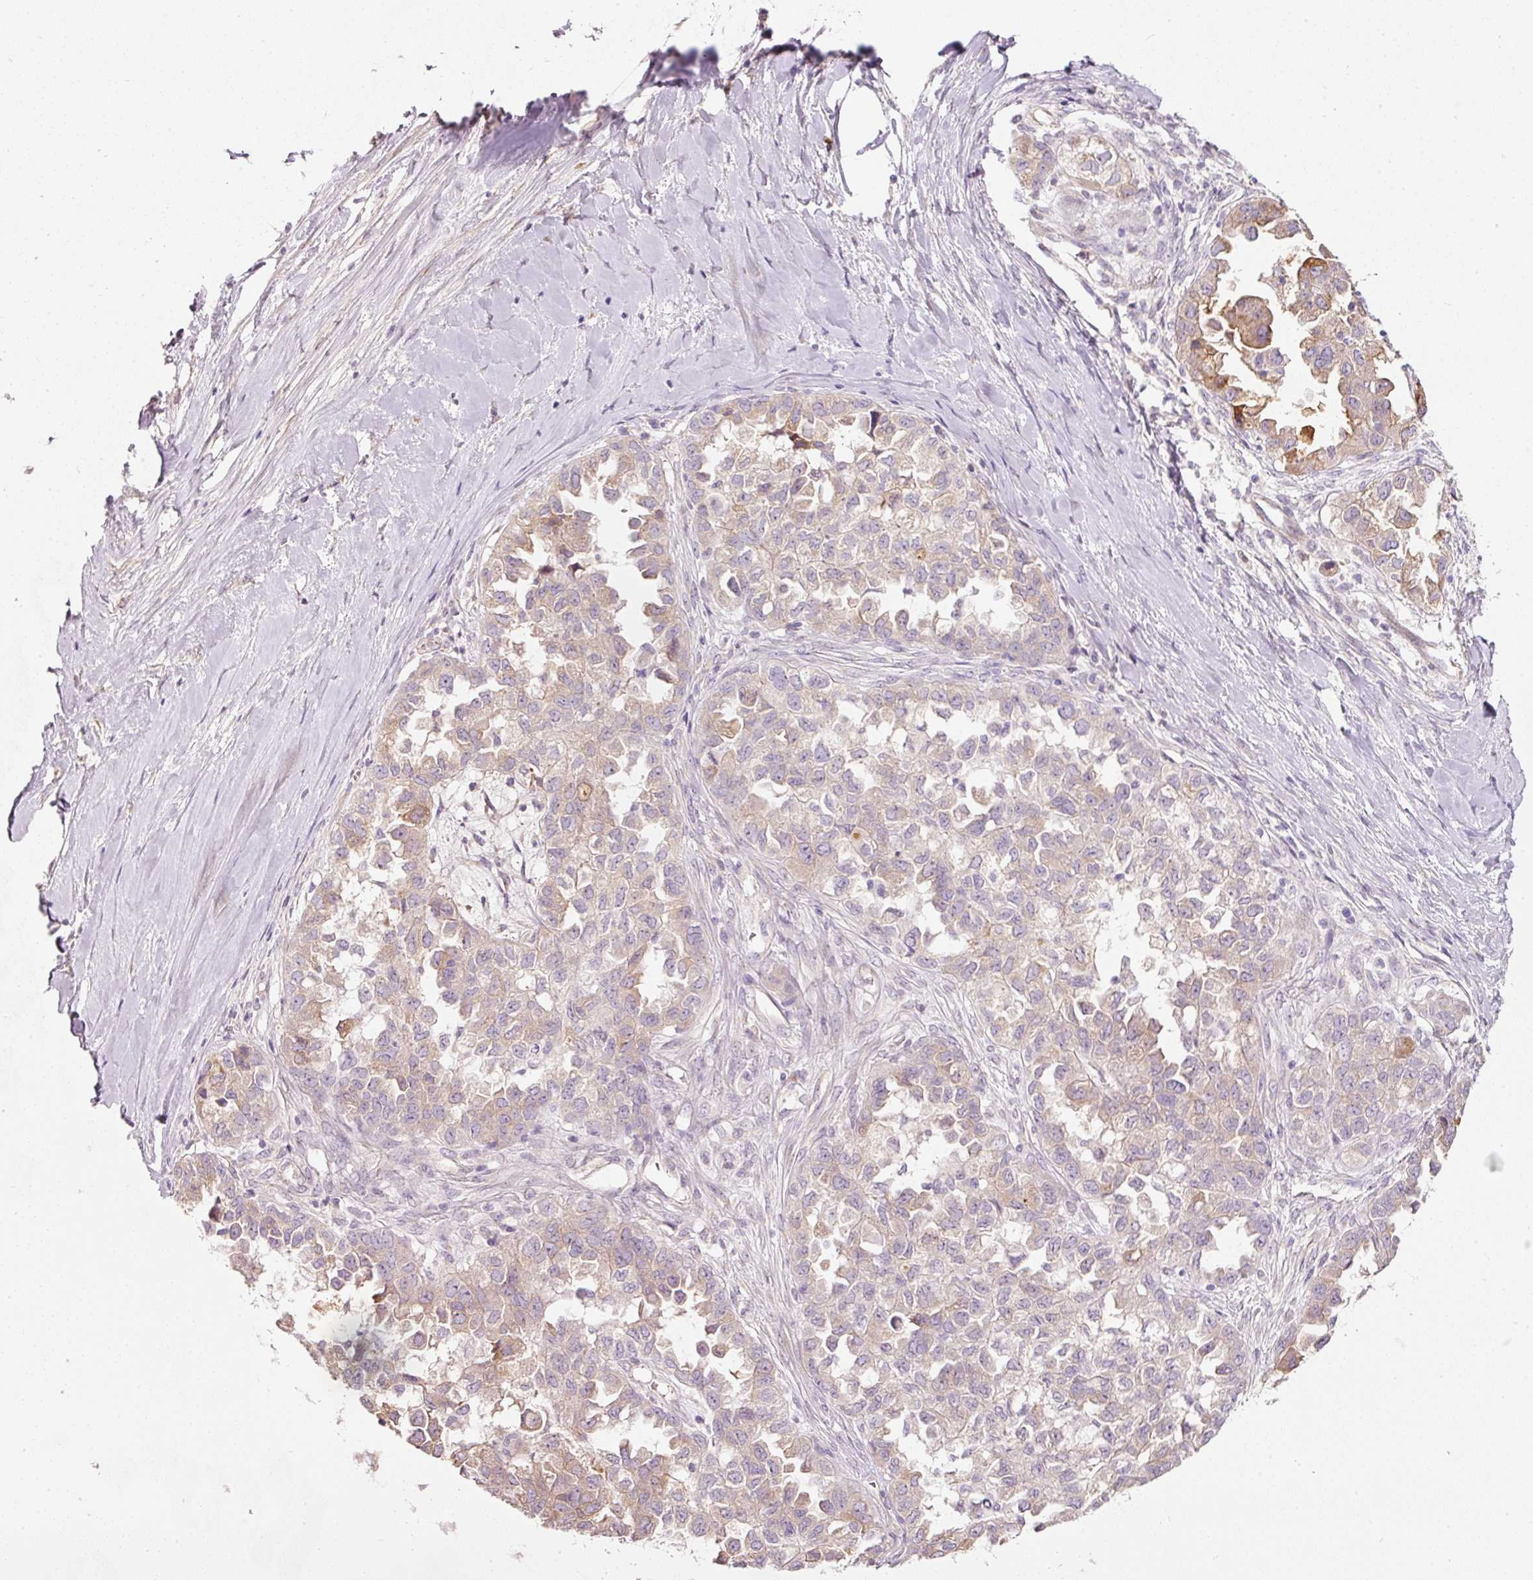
{"staining": {"intensity": "moderate", "quantity": "25%-75%", "location": "cytoplasmic/membranous"}, "tissue": "ovarian cancer", "cell_type": "Tumor cells", "image_type": "cancer", "snomed": [{"axis": "morphology", "description": "Cystadenocarcinoma, serous, NOS"}, {"axis": "topography", "description": "Ovary"}], "caption": "Ovarian cancer (serous cystadenocarcinoma) stained with DAB (3,3'-diaminobenzidine) immunohistochemistry (IHC) shows medium levels of moderate cytoplasmic/membranous staining in about 25%-75% of tumor cells. The staining was performed using DAB to visualize the protein expression in brown, while the nuclei were stained in blue with hematoxylin (Magnification: 20x).", "gene": "NBPF11", "patient": {"sex": "female", "age": 84}}